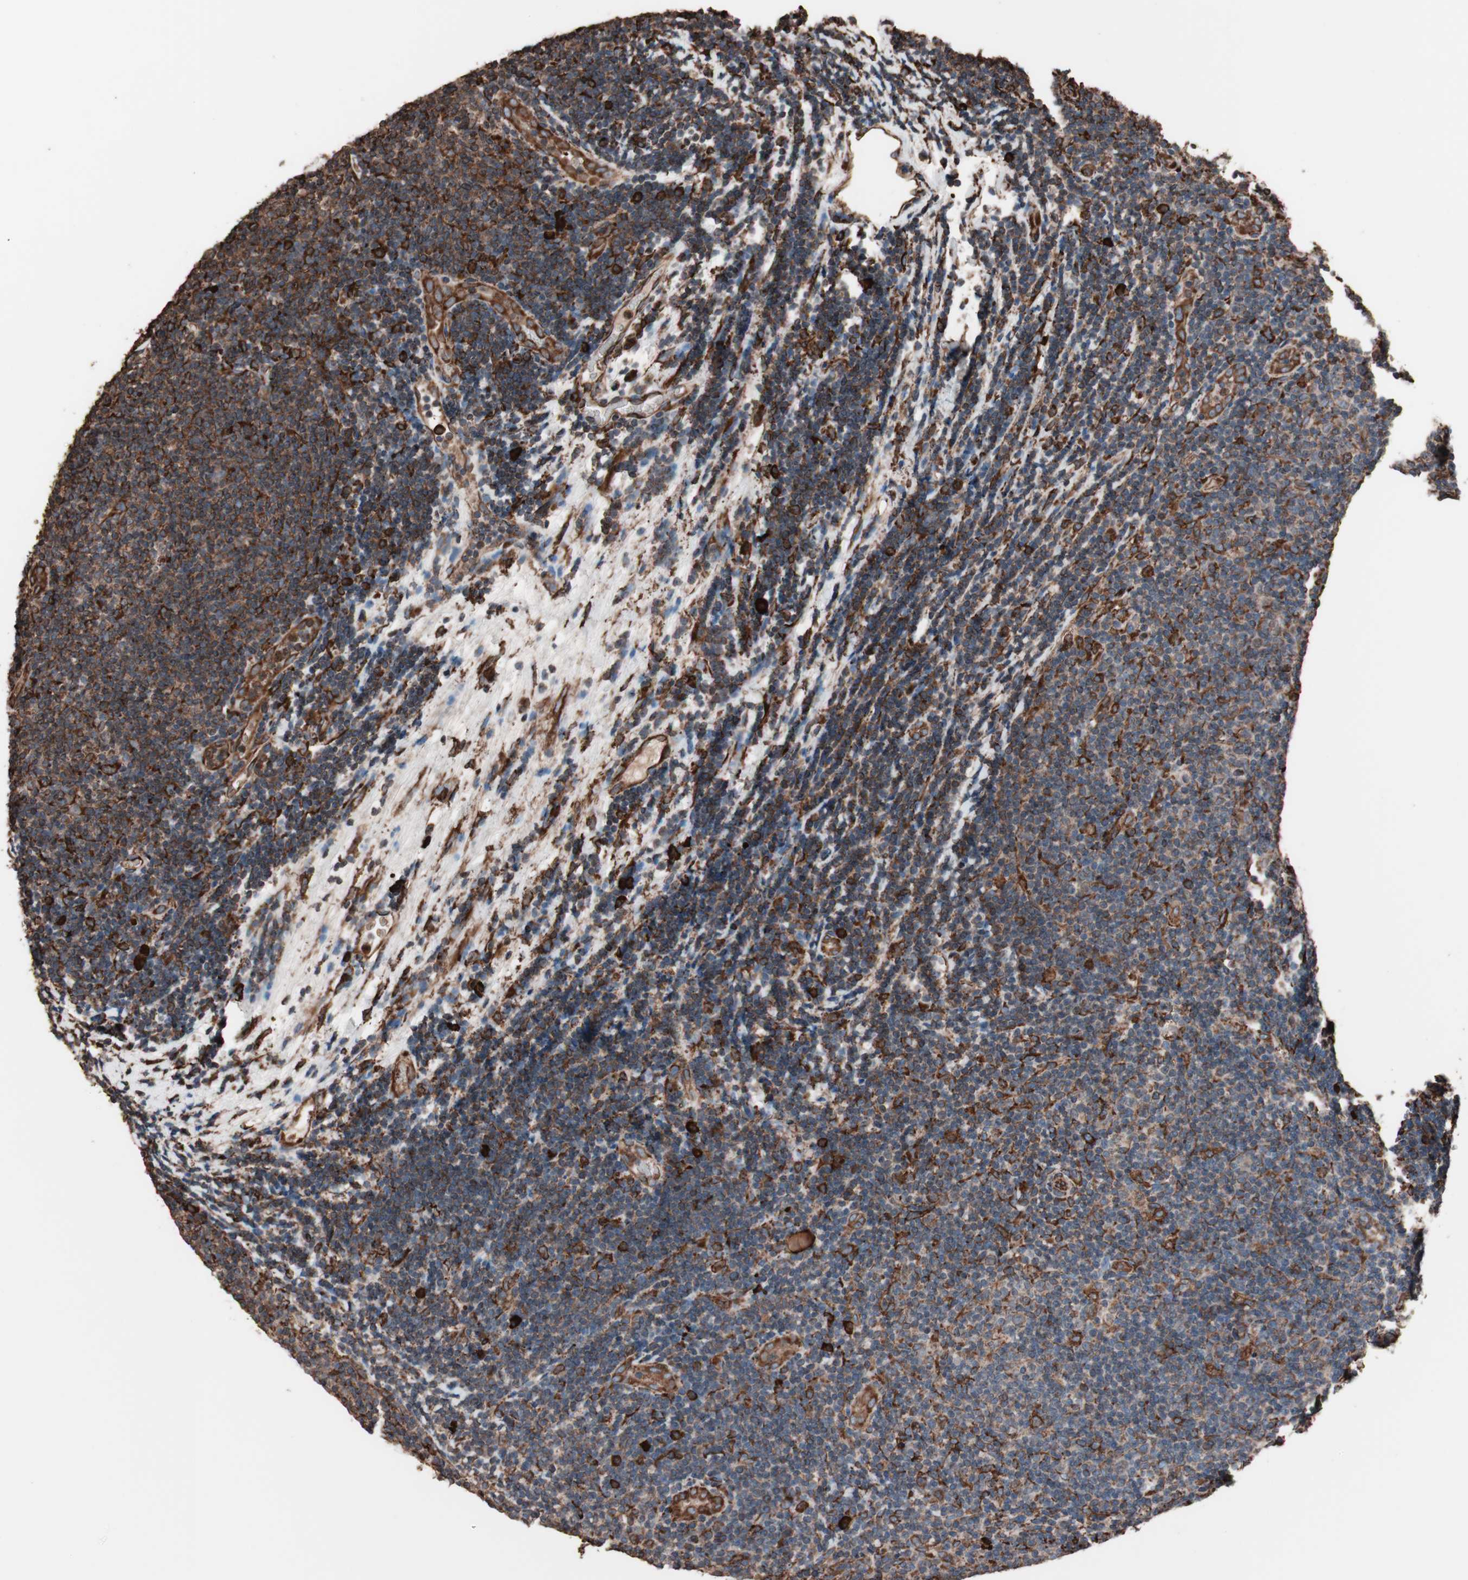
{"staining": {"intensity": "strong", "quantity": ">75%", "location": "cytoplasmic/membranous"}, "tissue": "lymphoma", "cell_type": "Tumor cells", "image_type": "cancer", "snomed": [{"axis": "morphology", "description": "Malignant lymphoma, non-Hodgkin's type, Low grade"}, {"axis": "topography", "description": "Lymph node"}], "caption": "An IHC histopathology image of tumor tissue is shown. Protein staining in brown shows strong cytoplasmic/membranous positivity in lymphoma within tumor cells. (brown staining indicates protein expression, while blue staining denotes nuclei).", "gene": "HSP90B1", "patient": {"sex": "male", "age": 83}}